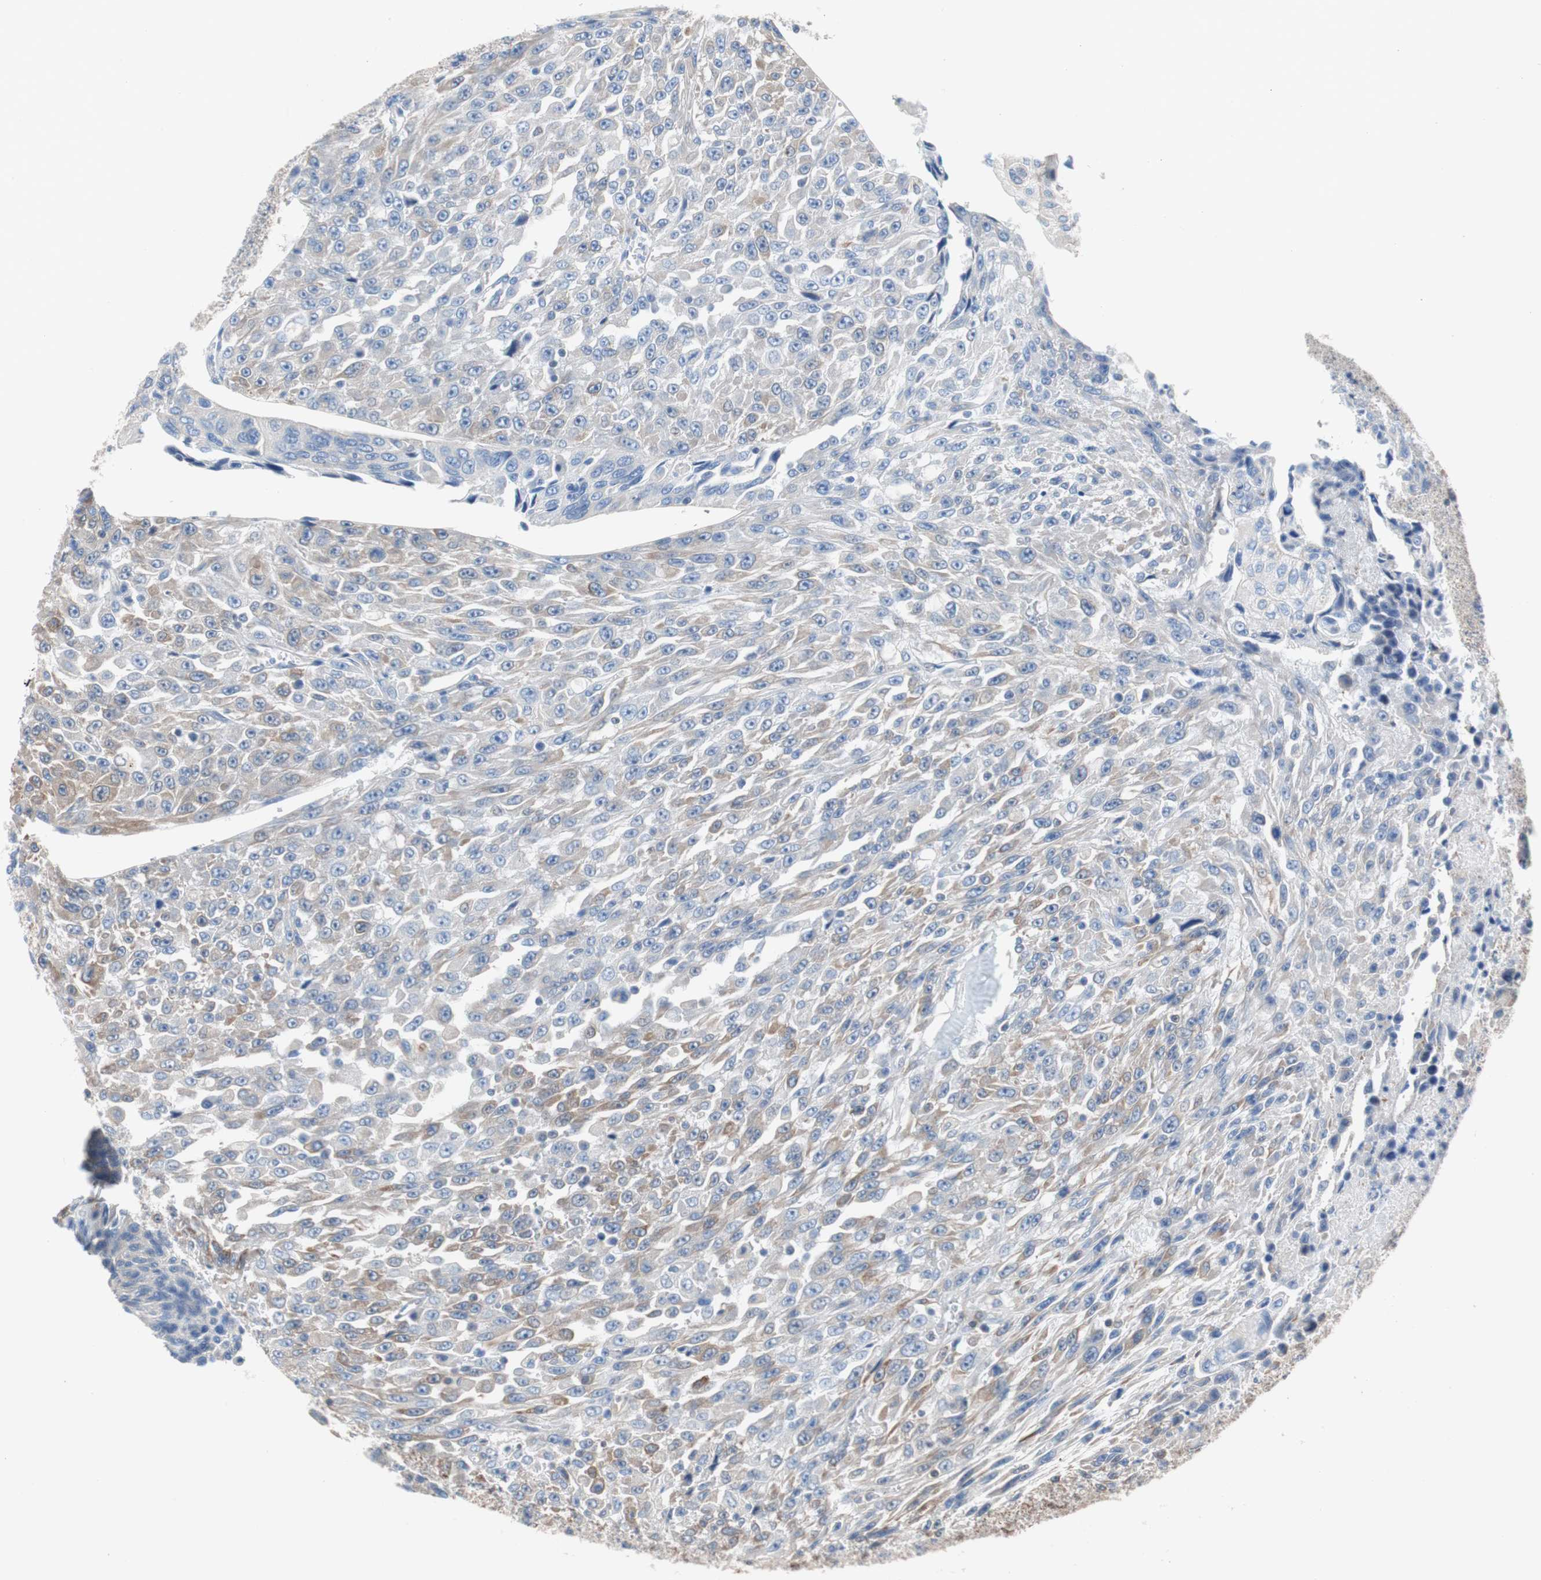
{"staining": {"intensity": "weak", "quantity": "25%-75%", "location": "cytoplasmic/membranous"}, "tissue": "urothelial cancer", "cell_type": "Tumor cells", "image_type": "cancer", "snomed": [{"axis": "morphology", "description": "Urothelial carcinoma, High grade"}, {"axis": "topography", "description": "Urinary bladder"}], "caption": "The image reveals a brown stain indicating the presence of a protein in the cytoplasmic/membranous of tumor cells in urothelial carcinoma (high-grade).", "gene": "KIF3B", "patient": {"sex": "male", "age": 66}}